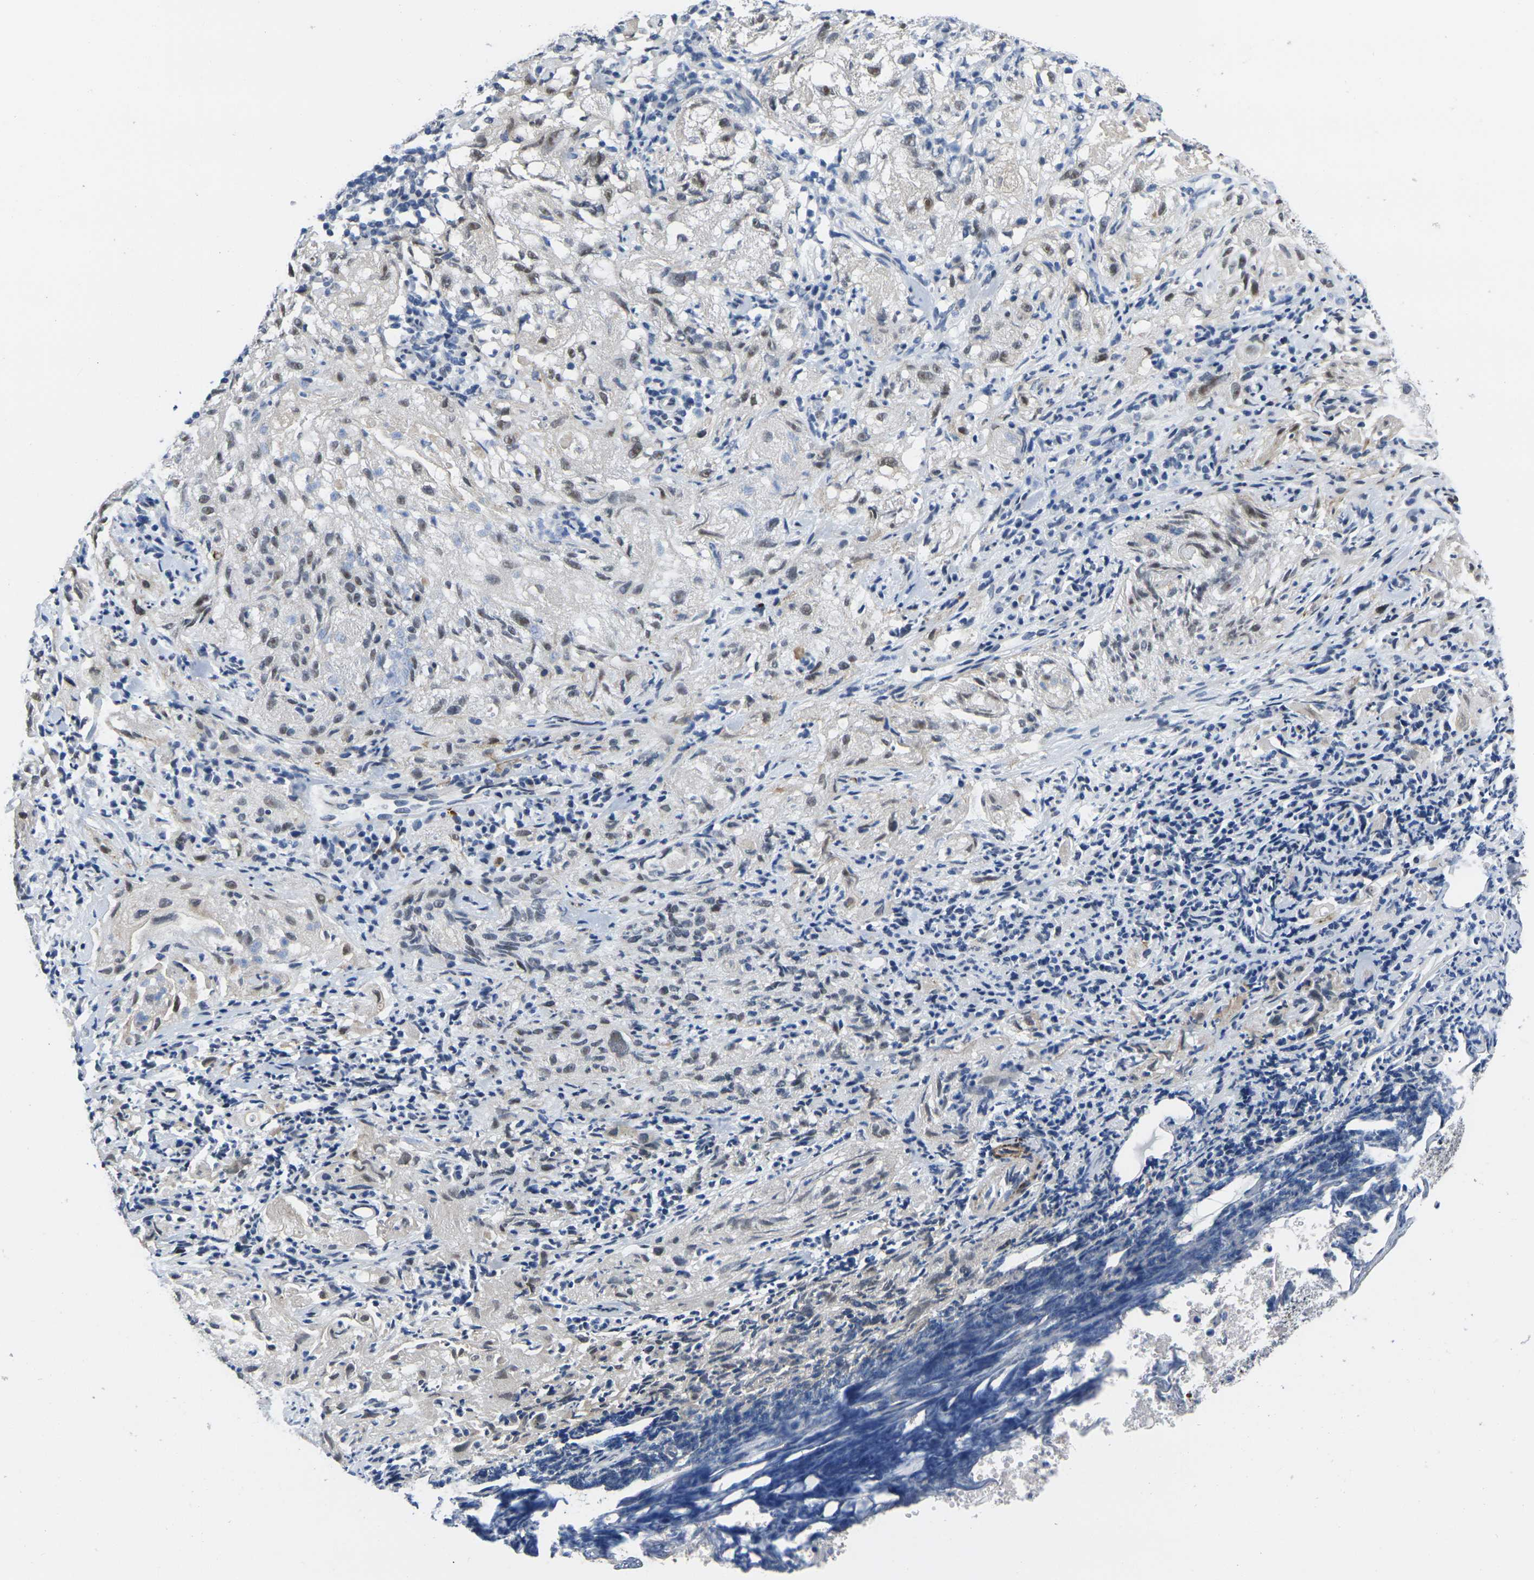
{"staining": {"intensity": "moderate", "quantity": ">75%", "location": "nuclear"}, "tissue": "lung cancer", "cell_type": "Tumor cells", "image_type": "cancer", "snomed": [{"axis": "morphology", "description": "Inflammation, NOS"}, {"axis": "morphology", "description": "Squamous cell carcinoma, NOS"}, {"axis": "topography", "description": "Lymph node"}, {"axis": "topography", "description": "Soft tissue"}, {"axis": "topography", "description": "Lung"}], "caption": "There is medium levels of moderate nuclear staining in tumor cells of lung cancer, as demonstrated by immunohistochemical staining (brown color).", "gene": "RBM7", "patient": {"sex": "male", "age": 66}}